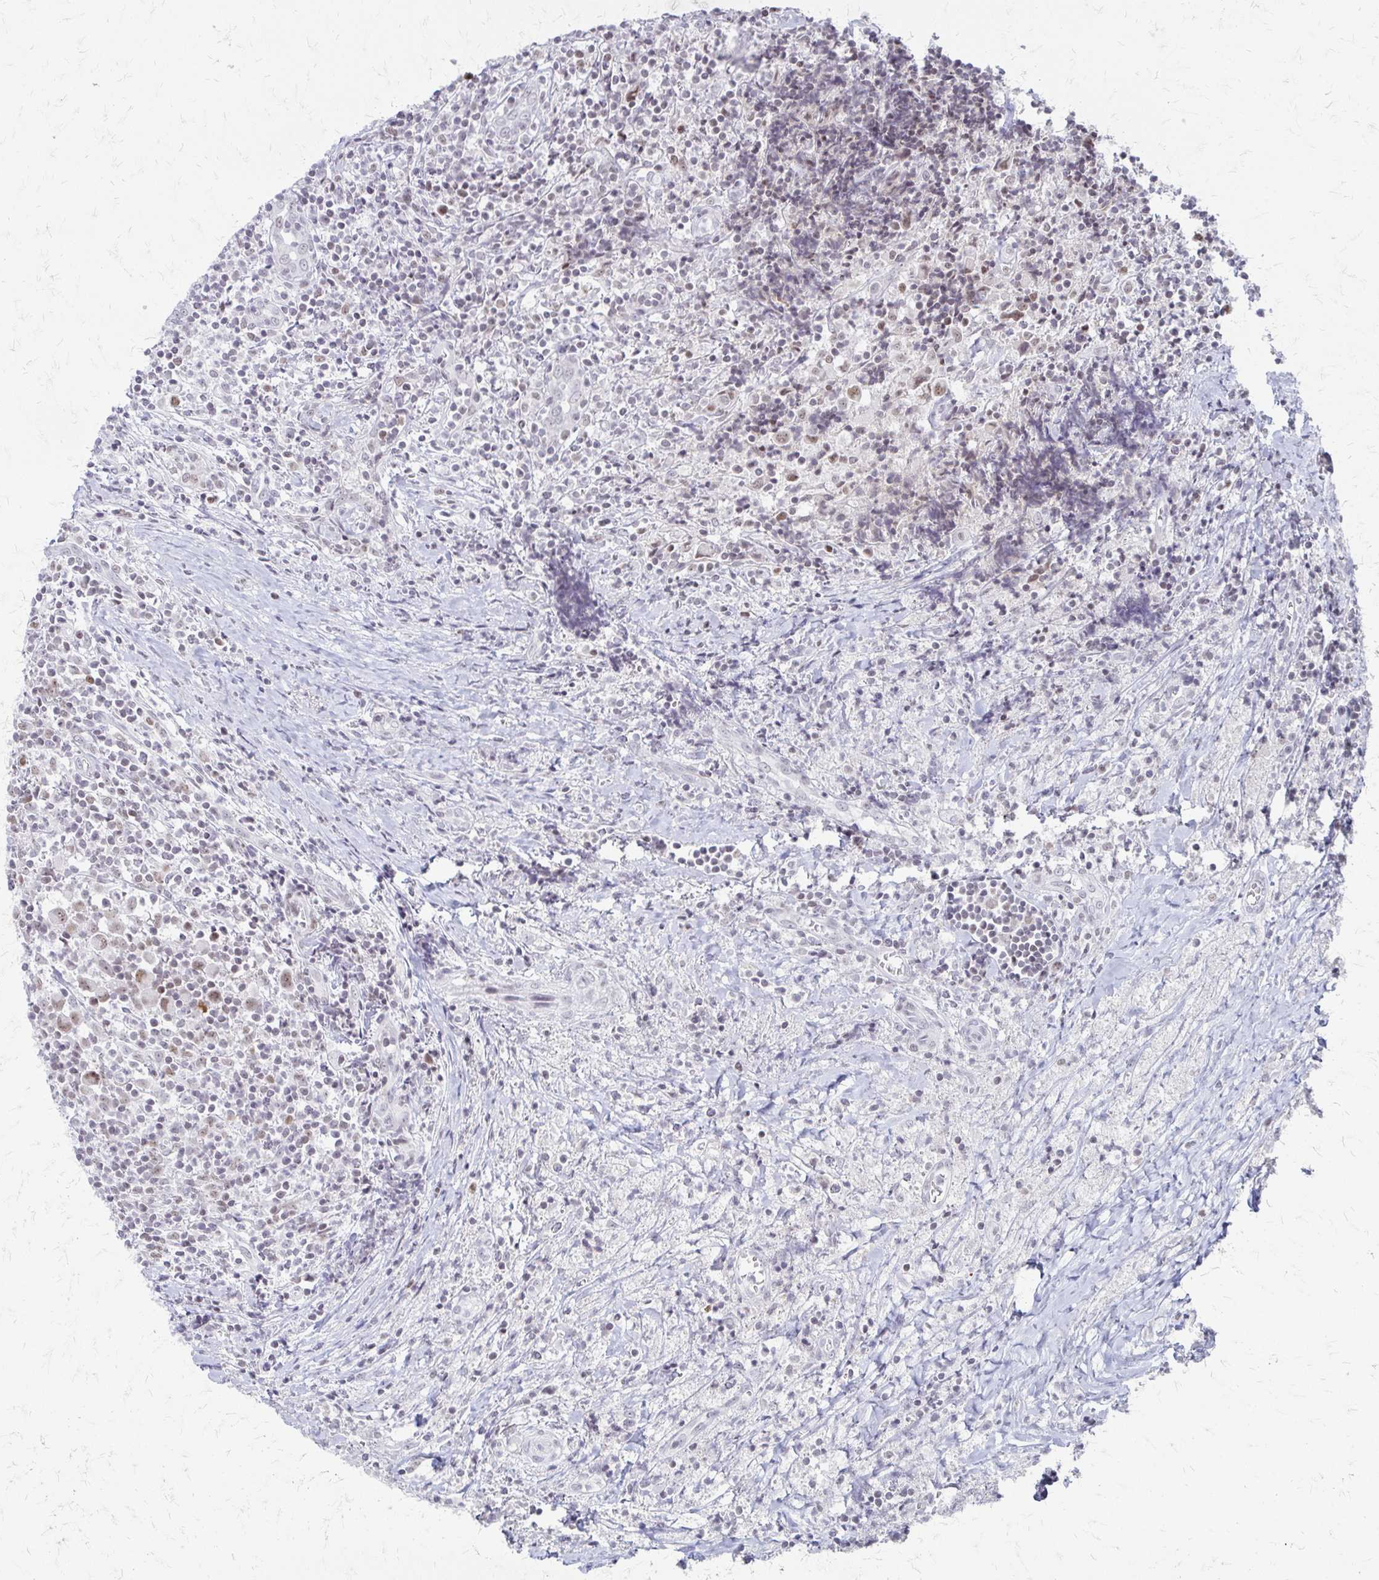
{"staining": {"intensity": "moderate", "quantity": ">75%", "location": "nuclear"}, "tissue": "lymphoma", "cell_type": "Tumor cells", "image_type": "cancer", "snomed": [{"axis": "morphology", "description": "Hodgkin's disease, NOS"}, {"axis": "topography", "description": "Thymus, NOS"}], "caption": "Tumor cells display moderate nuclear positivity in about >75% of cells in lymphoma.", "gene": "EED", "patient": {"sex": "female", "age": 17}}